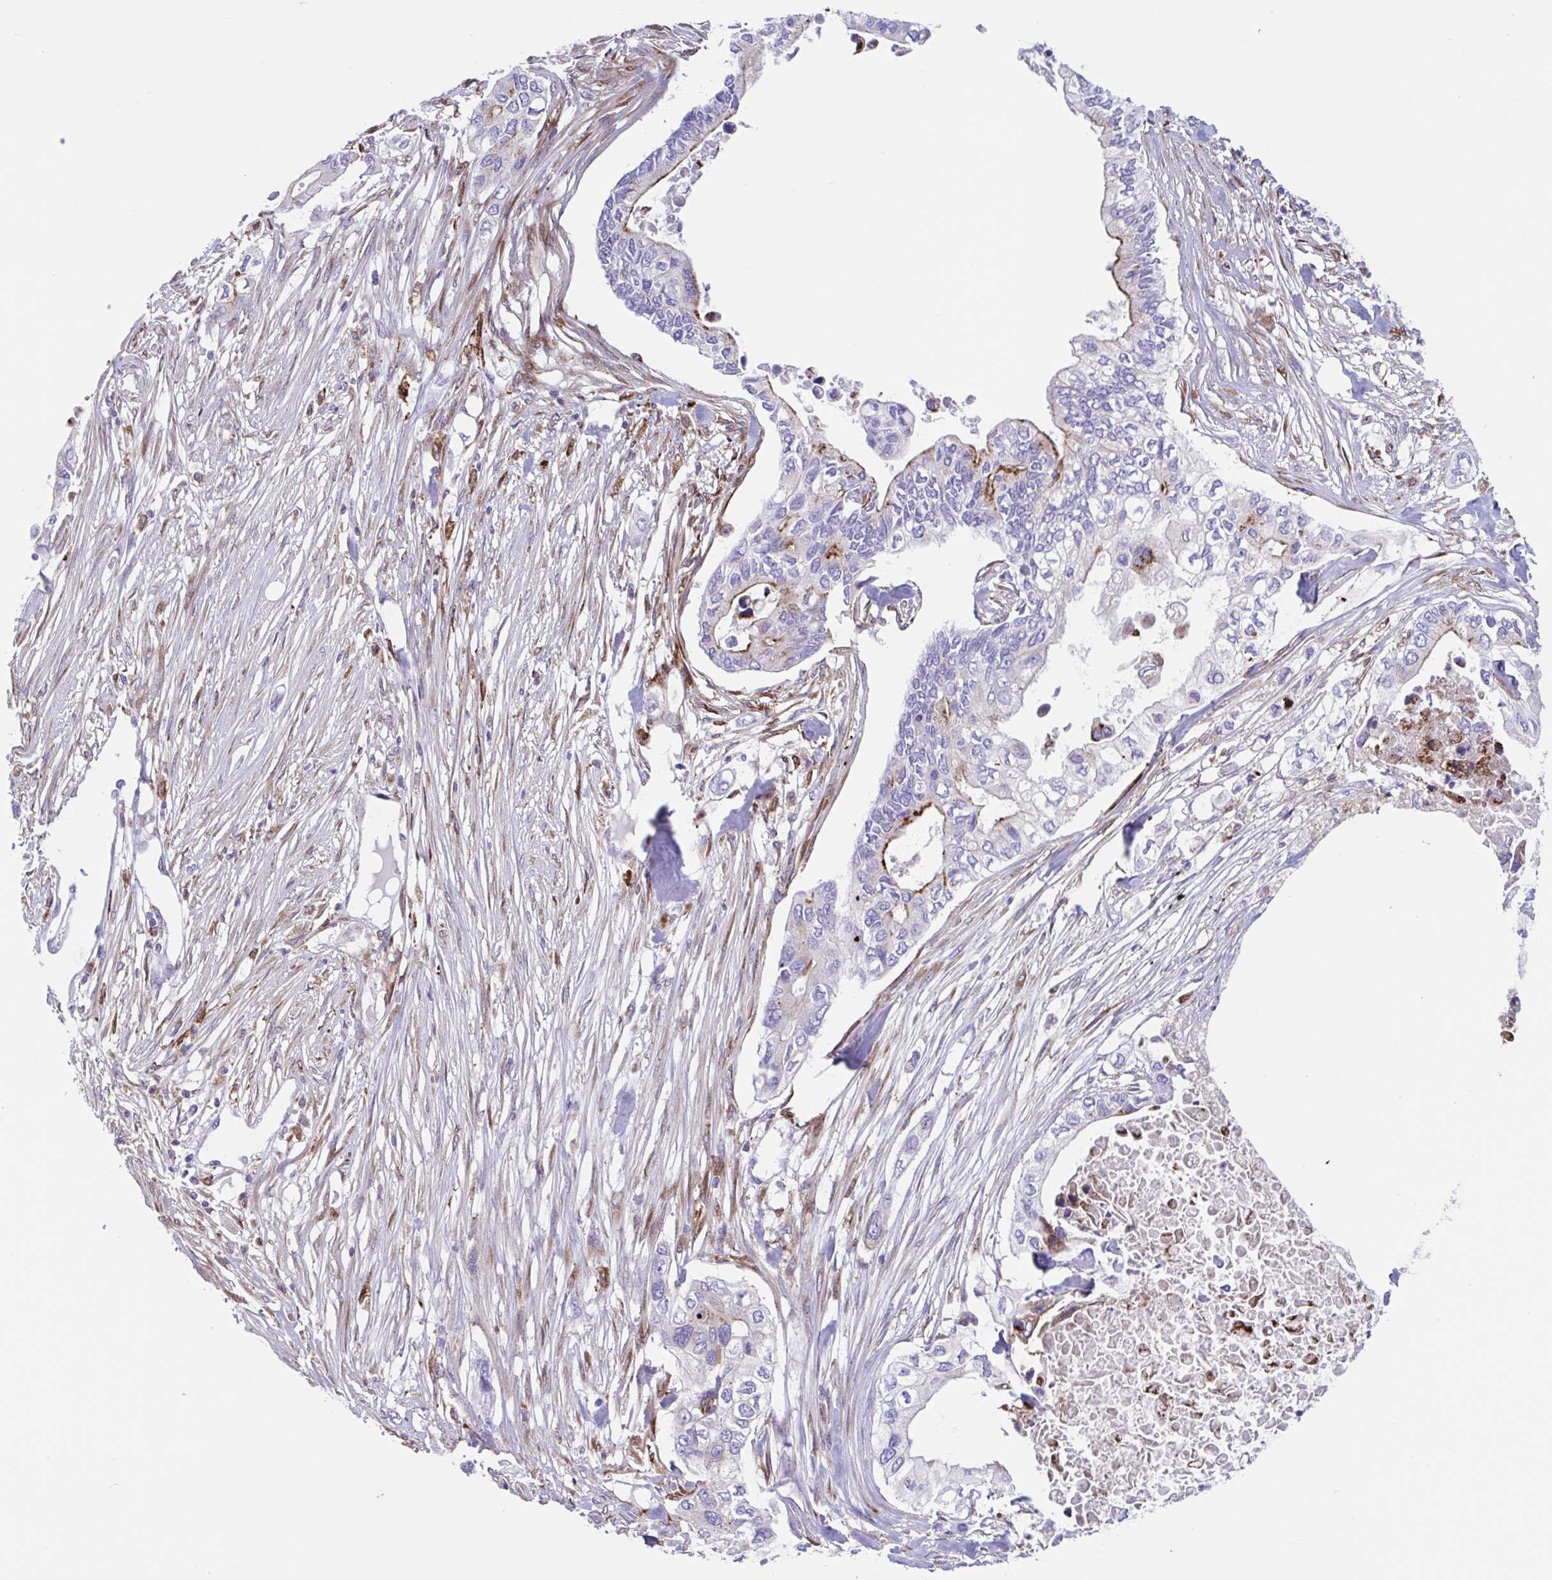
{"staining": {"intensity": "moderate", "quantity": "<25%", "location": "cytoplasmic/membranous"}, "tissue": "pancreatic cancer", "cell_type": "Tumor cells", "image_type": "cancer", "snomed": [{"axis": "morphology", "description": "Adenocarcinoma, NOS"}, {"axis": "topography", "description": "Pancreas"}], "caption": "A brown stain highlights moderate cytoplasmic/membranous positivity of a protein in human adenocarcinoma (pancreatic) tumor cells. Using DAB (3,3'-diaminobenzidine) (brown) and hematoxylin (blue) stains, captured at high magnification using brightfield microscopy.", "gene": "RFK", "patient": {"sex": "female", "age": 63}}